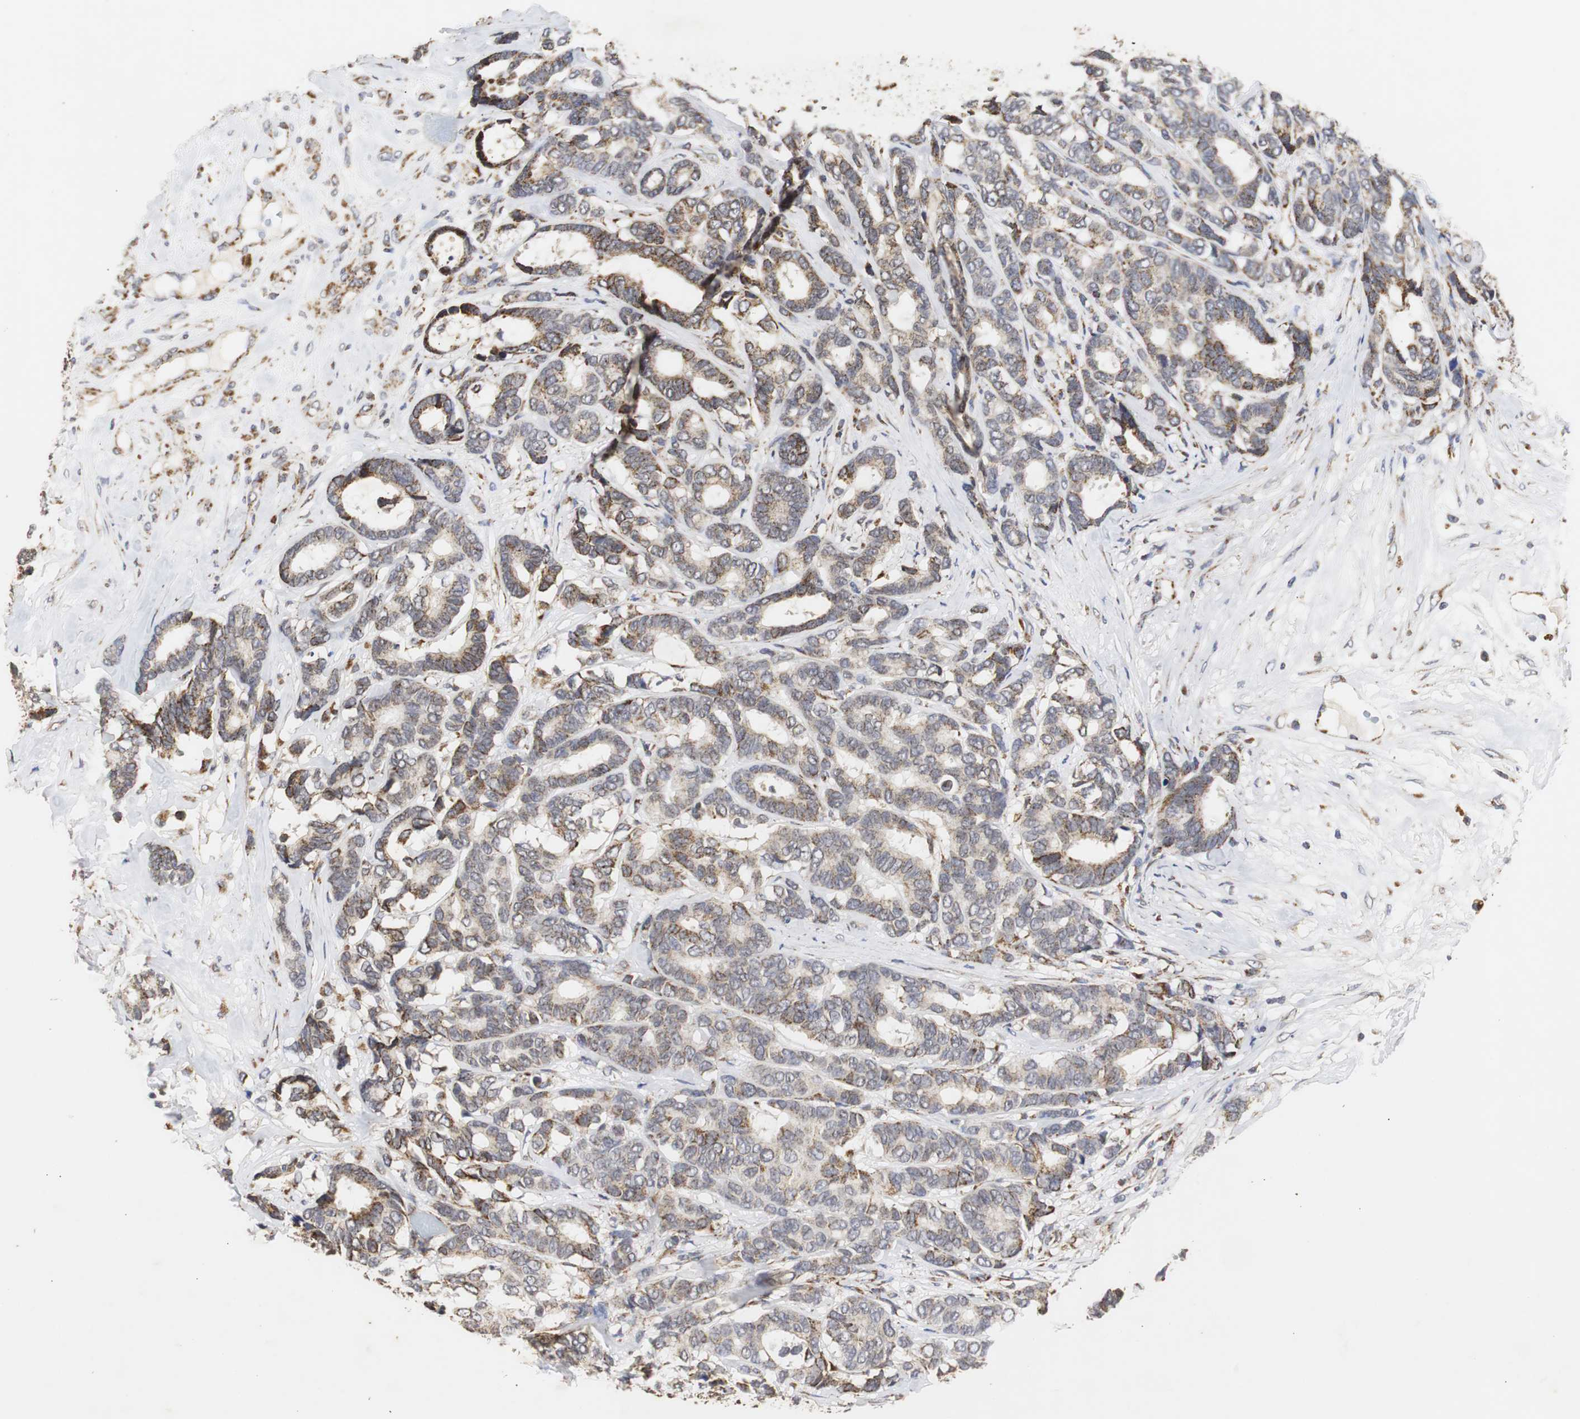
{"staining": {"intensity": "moderate", "quantity": "25%-75%", "location": "cytoplasmic/membranous"}, "tissue": "breast cancer", "cell_type": "Tumor cells", "image_type": "cancer", "snomed": [{"axis": "morphology", "description": "Duct carcinoma"}, {"axis": "topography", "description": "Breast"}], "caption": "Immunohistochemical staining of breast cancer demonstrates moderate cytoplasmic/membranous protein positivity in about 25%-75% of tumor cells.", "gene": "HSD17B10", "patient": {"sex": "female", "age": 87}}